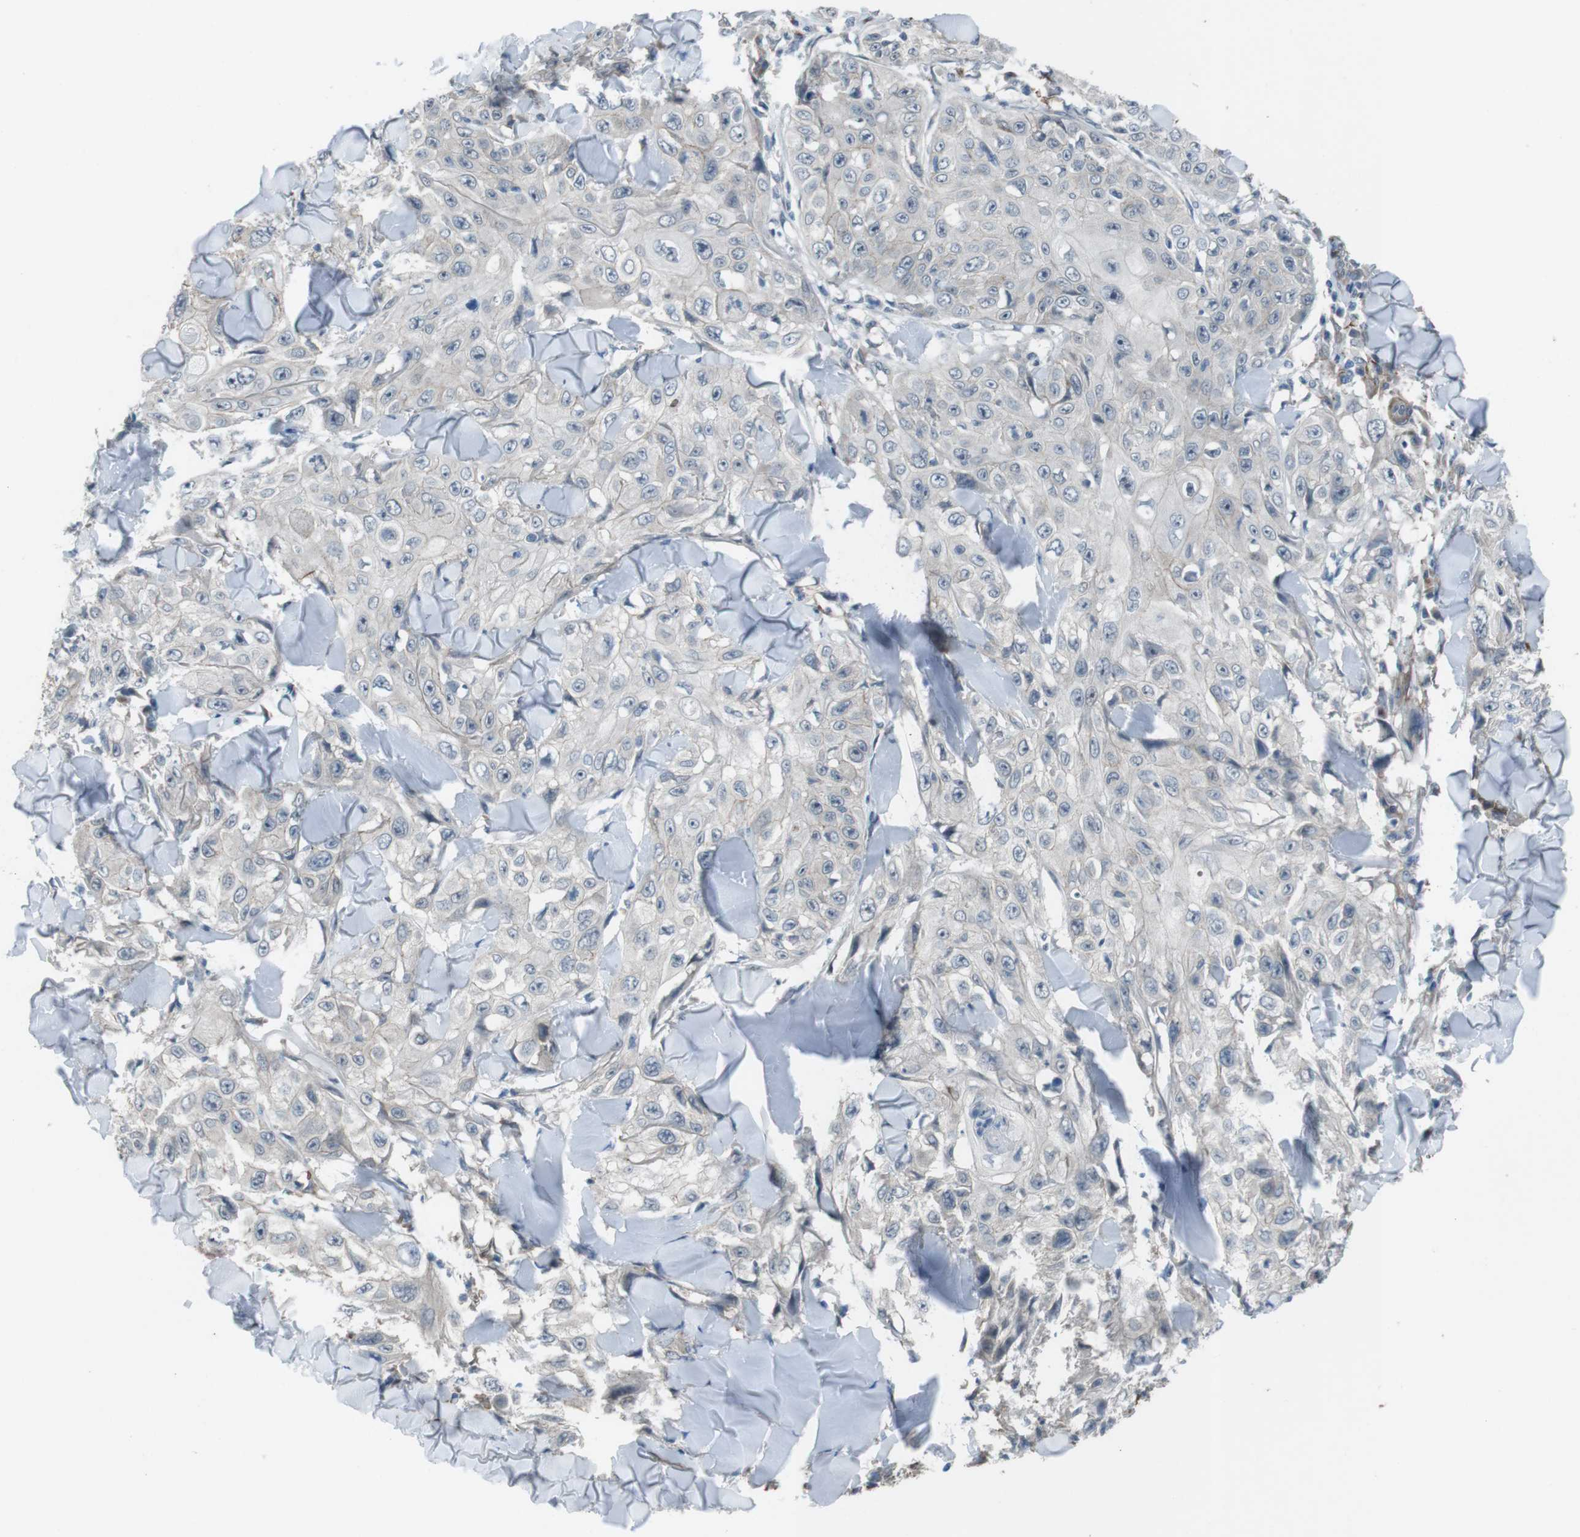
{"staining": {"intensity": "negative", "quantity": "none", "location": "none"}, "tissue": "skin cancer", "cell_type": "Tumor cells", "image_type": "cancer", "snomed": [{"axis": "morphology", "description": "Squamous cell carcinoma, NOS"}, {"axis": "topography", "description": "Skin"}], "caption": "A high-resolution photomicrograph shows immunohistochemistry (IHC) staining of squamous cell carcinoma (skin), which reveals no significant positivity in tumor cells.", "gene": "ANK2", "patient": {"sex": "male", "age": 86}}